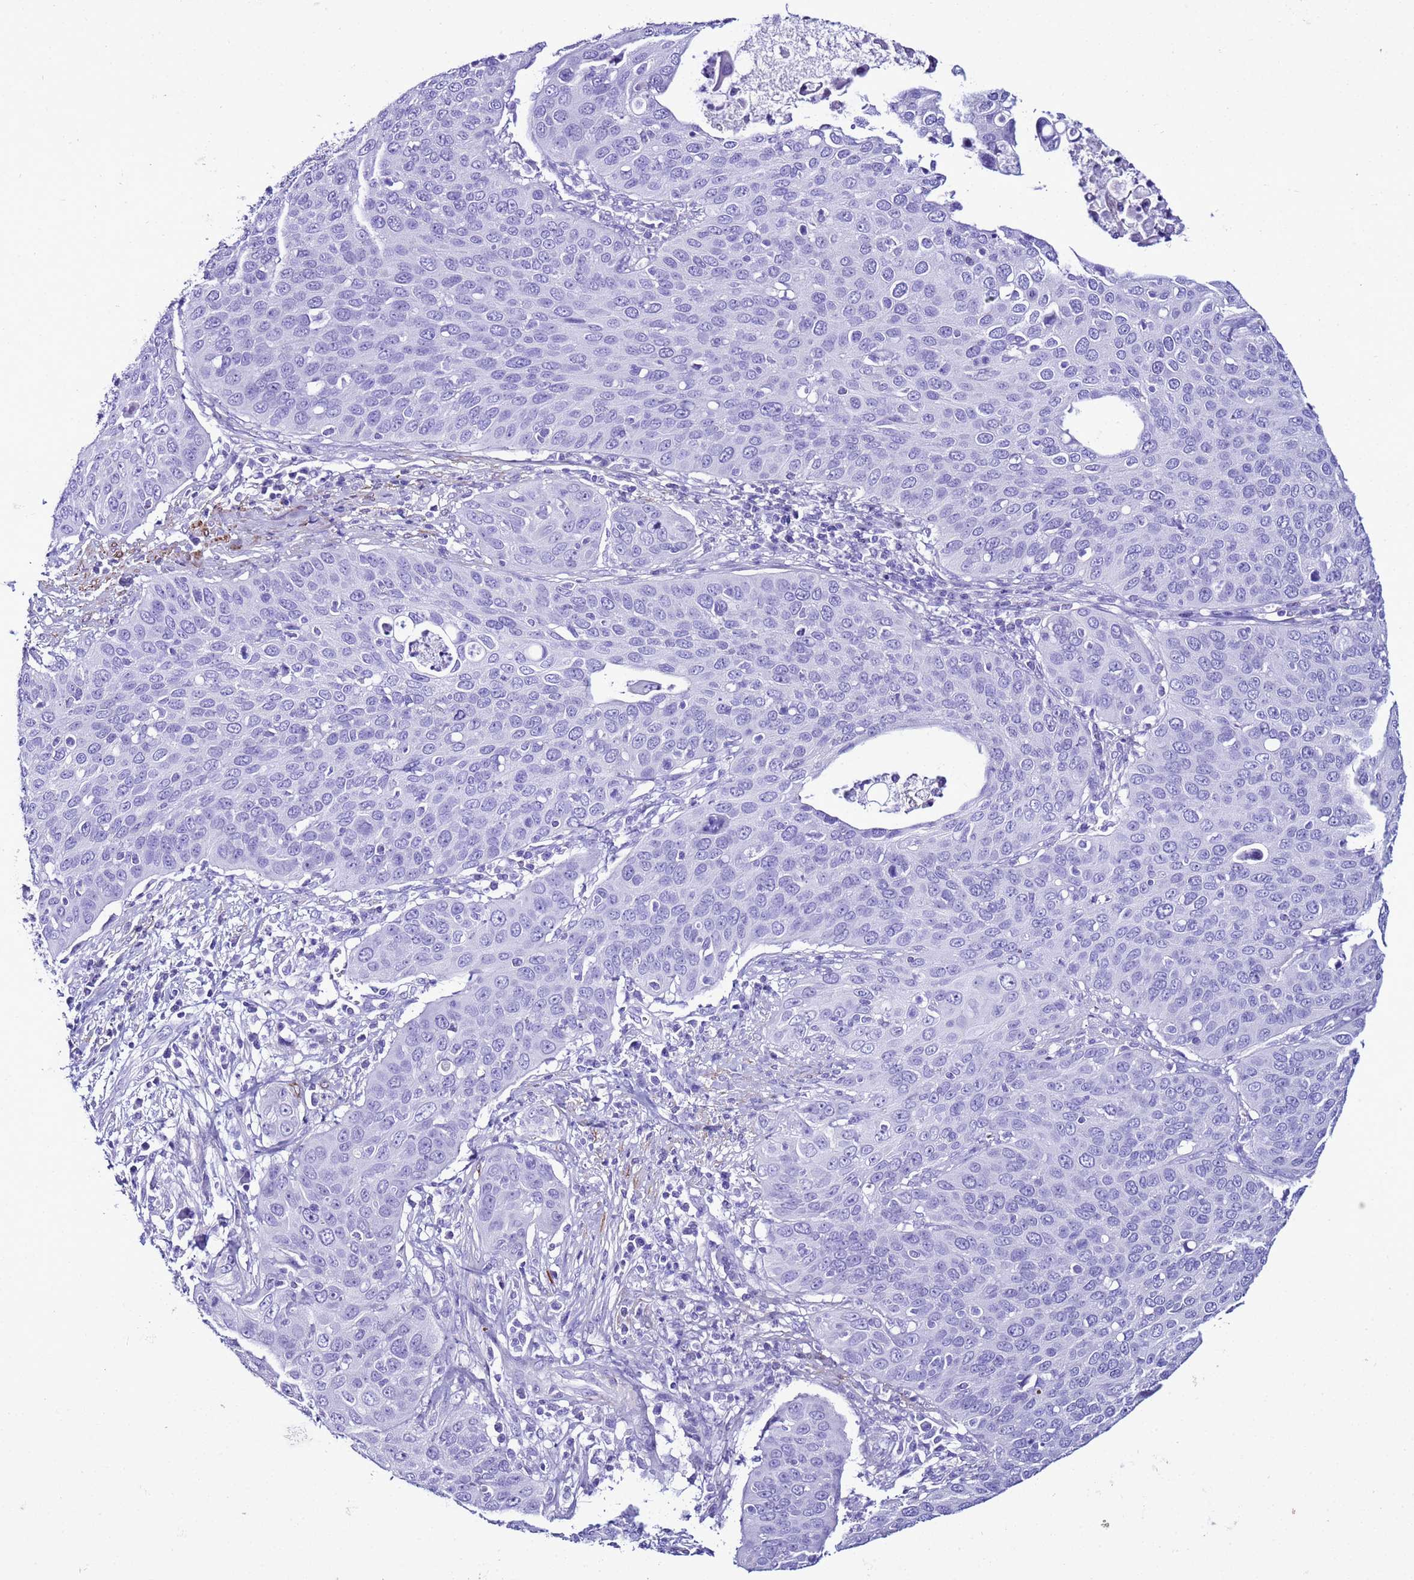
{"staining": {"intensity": "negative", "quantity": "none", "location": "none"}, "tissue": "cervical cancer", "cell_type": "Tumor cells", "image_type": "cancer", "snomed": [{"axis": "morphology", "description": "Squamous cell carcinoma, NOS"}, {"axis": "topography", "description": "Cervix"}], "caption": "The micrograph exhibits no staining of tumor cells in cervical squamous cell carcinoma.", "gene": "LCMT1", "patient": {"sex": "female", "age": 36}}